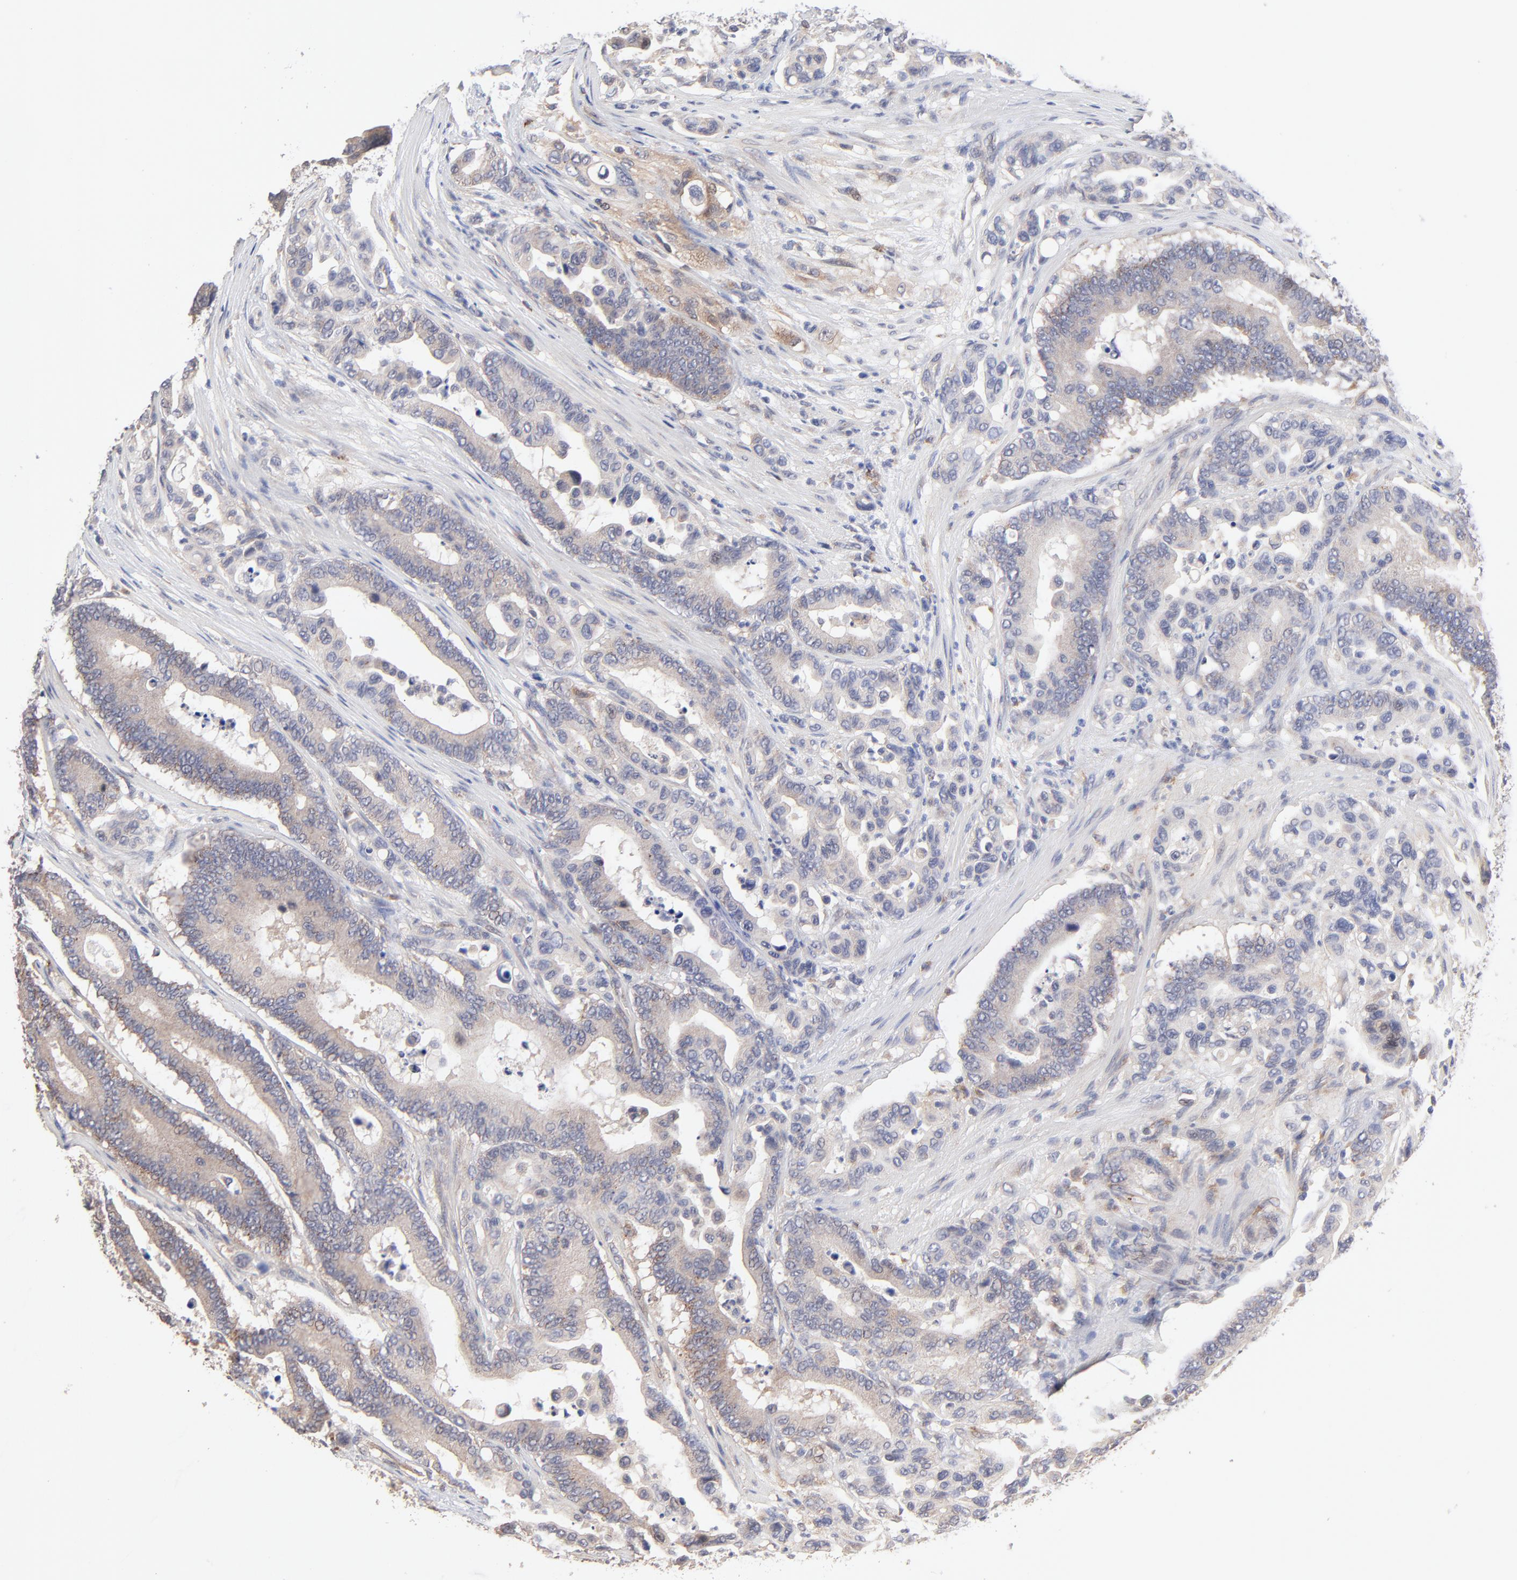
{"staining": {"intensity": "weak", "quantity": "25%-75%", "location": "cytoplasmic/membranous"}, "tissue": "colorectal cancer", "cell_type": "Tumor cells", "image_type": "cancer", "snomed": [{"axis": "morphology", "description": "Normal tissue, NOS"}, {"axis": "morphology", "description": "Adenocarcinoma, NOS"}, {"axis": "topography", "description": "Colon"}], "caption": "Weak cytoplasmic/membranous staining is present in about 25%-75% of tumor cells in adenocarcinoma (colorectal).", "gene": "PDE4B", "patient": {"sex": "male", "age": 82}}